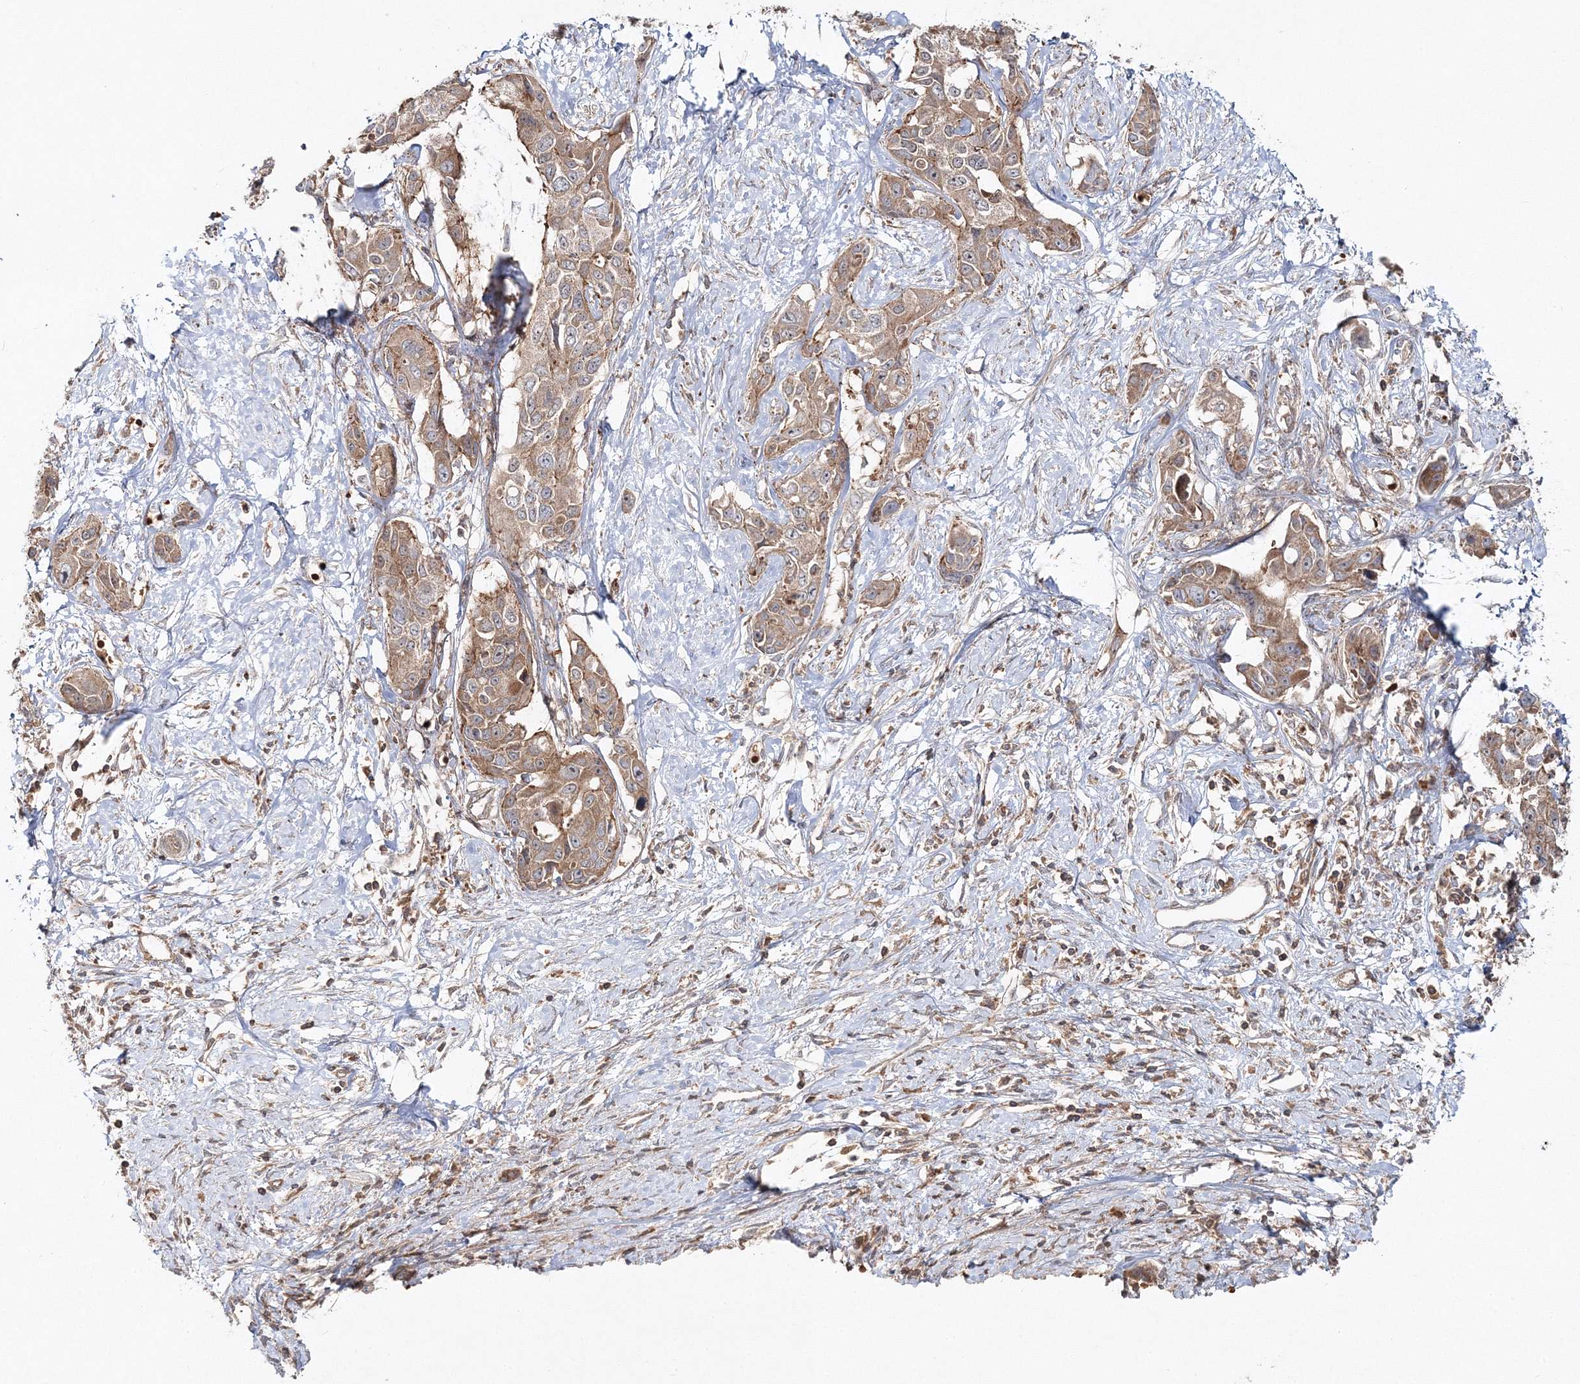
{"staining": {"intensity": "moderate", "quantity": ">75%", "location": "cytoplasmic/membranous"}, "tissue": "liver cancer", "cell_type": "Tumor cells", "image_type": "cancer", "snomed": [{"axis": "morphology", "description": "Cholangiocarcinoma"}, {"axis": "topography", "description": "Liver"}], "caption": "Immunohistochemistry staining of liver cancer (cholangiocarcinoma), which exhibits medium levels of moderate cytoplasmic/membranous expression in approximately >75% of tumor cells indicating moderate cytoplasmic/membranous protein staining. The staining was performed using DAB (brown) for protein detection and nuclei were counterstained in hematoxylin (blue).", "gene": "PCBD2", "patient": {"sex": "male", "age": 59}}